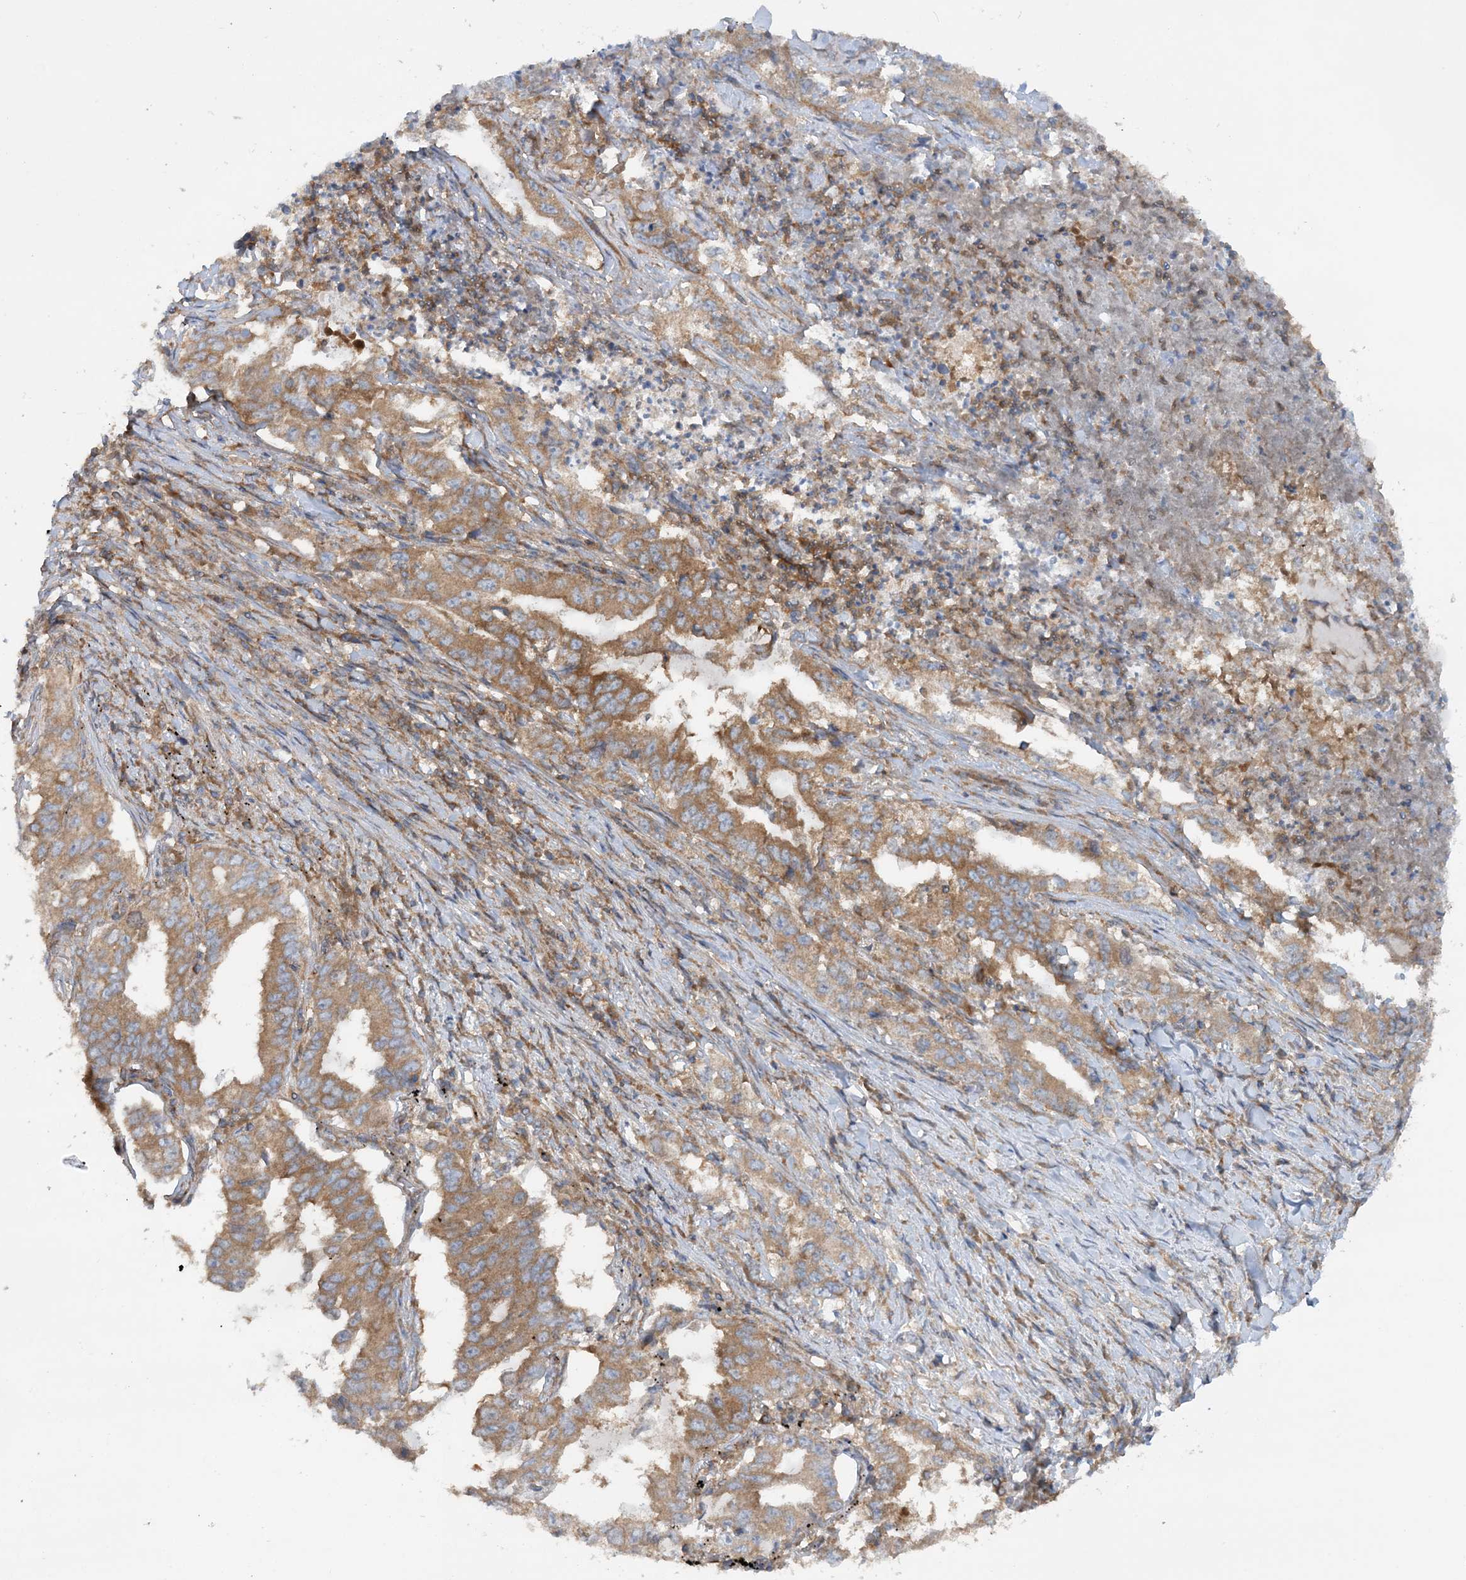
{"staining": {"intensity": "moderate", "quantity": ">75%", "location": "cytoplasmic/membranous"}, "tissue": "lung cancer", "cell_type": "Tumor cells", "image_type": "cancer", "snomed": [{"axis": "morphology", "description": "Adenocarcinoma, NOS"}, {"axis": "topography", "description": "Lung"}], "caption": "Moderate cytoplasmic/membranous protein expression is identified in approximately >75% of tumor cells in adenocarcinoma (lung).", "gene": "ACAP2", "patient": {"sex": "female", "age": 51}}